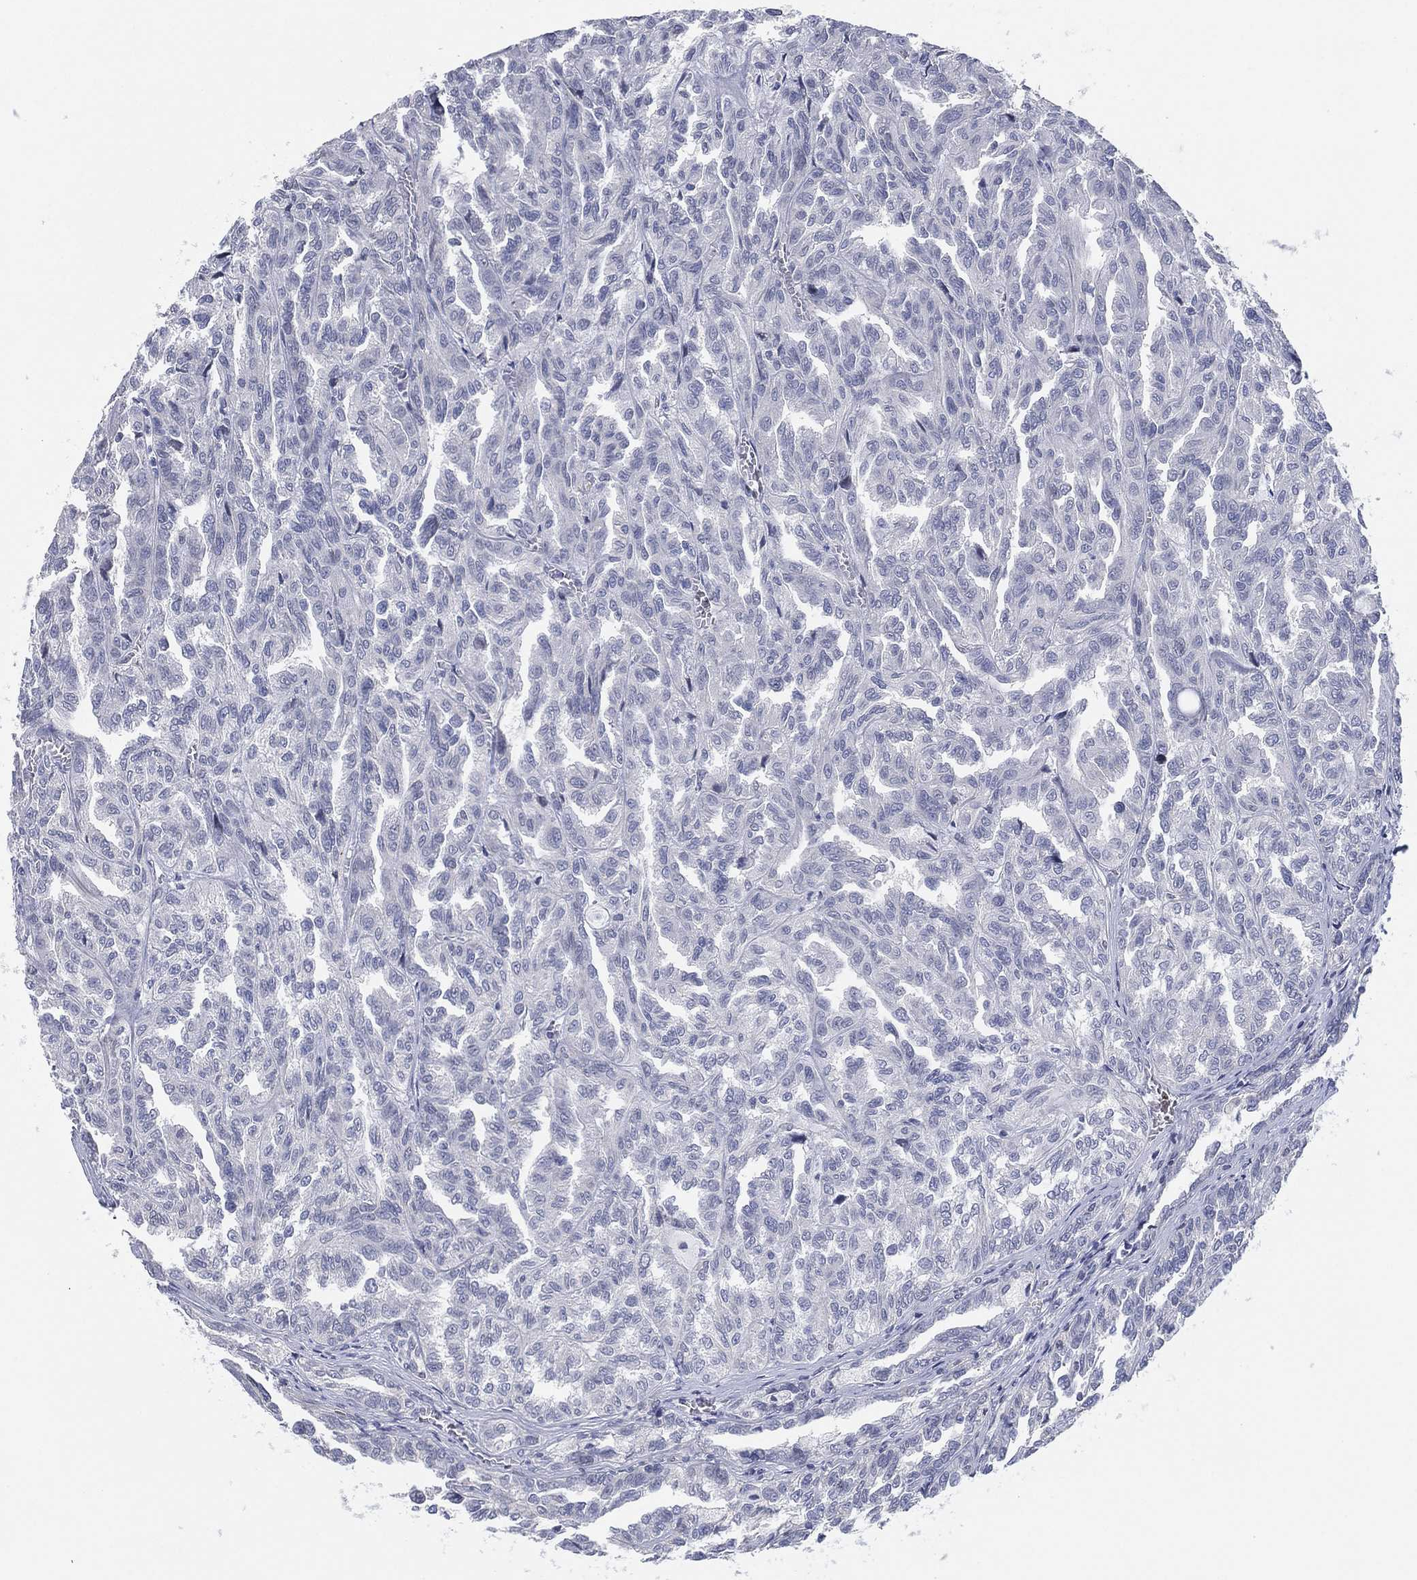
{"staining": {"intensity": "negative", "quantity": "none", "location": "none"}, "tissue": "renal cancer", "cell_type": "Tumor cells", "image_type": "cancer", "snomed": [{"axis": "morphology", "description": "Adenocarcinoma, NOS"}, {"axis": "topography", "description": "Kidney"}], "caption": "Immunohistochemistry (IHC) photomicrograph of neoplastic tissue: human renal cancer stained with DAB (3,3'-diaminobenzidine) demonstrates no significant protein positivity in tumor cells.", "gene": "CFTR", "patient": {"sex": "male", "age": 79}}